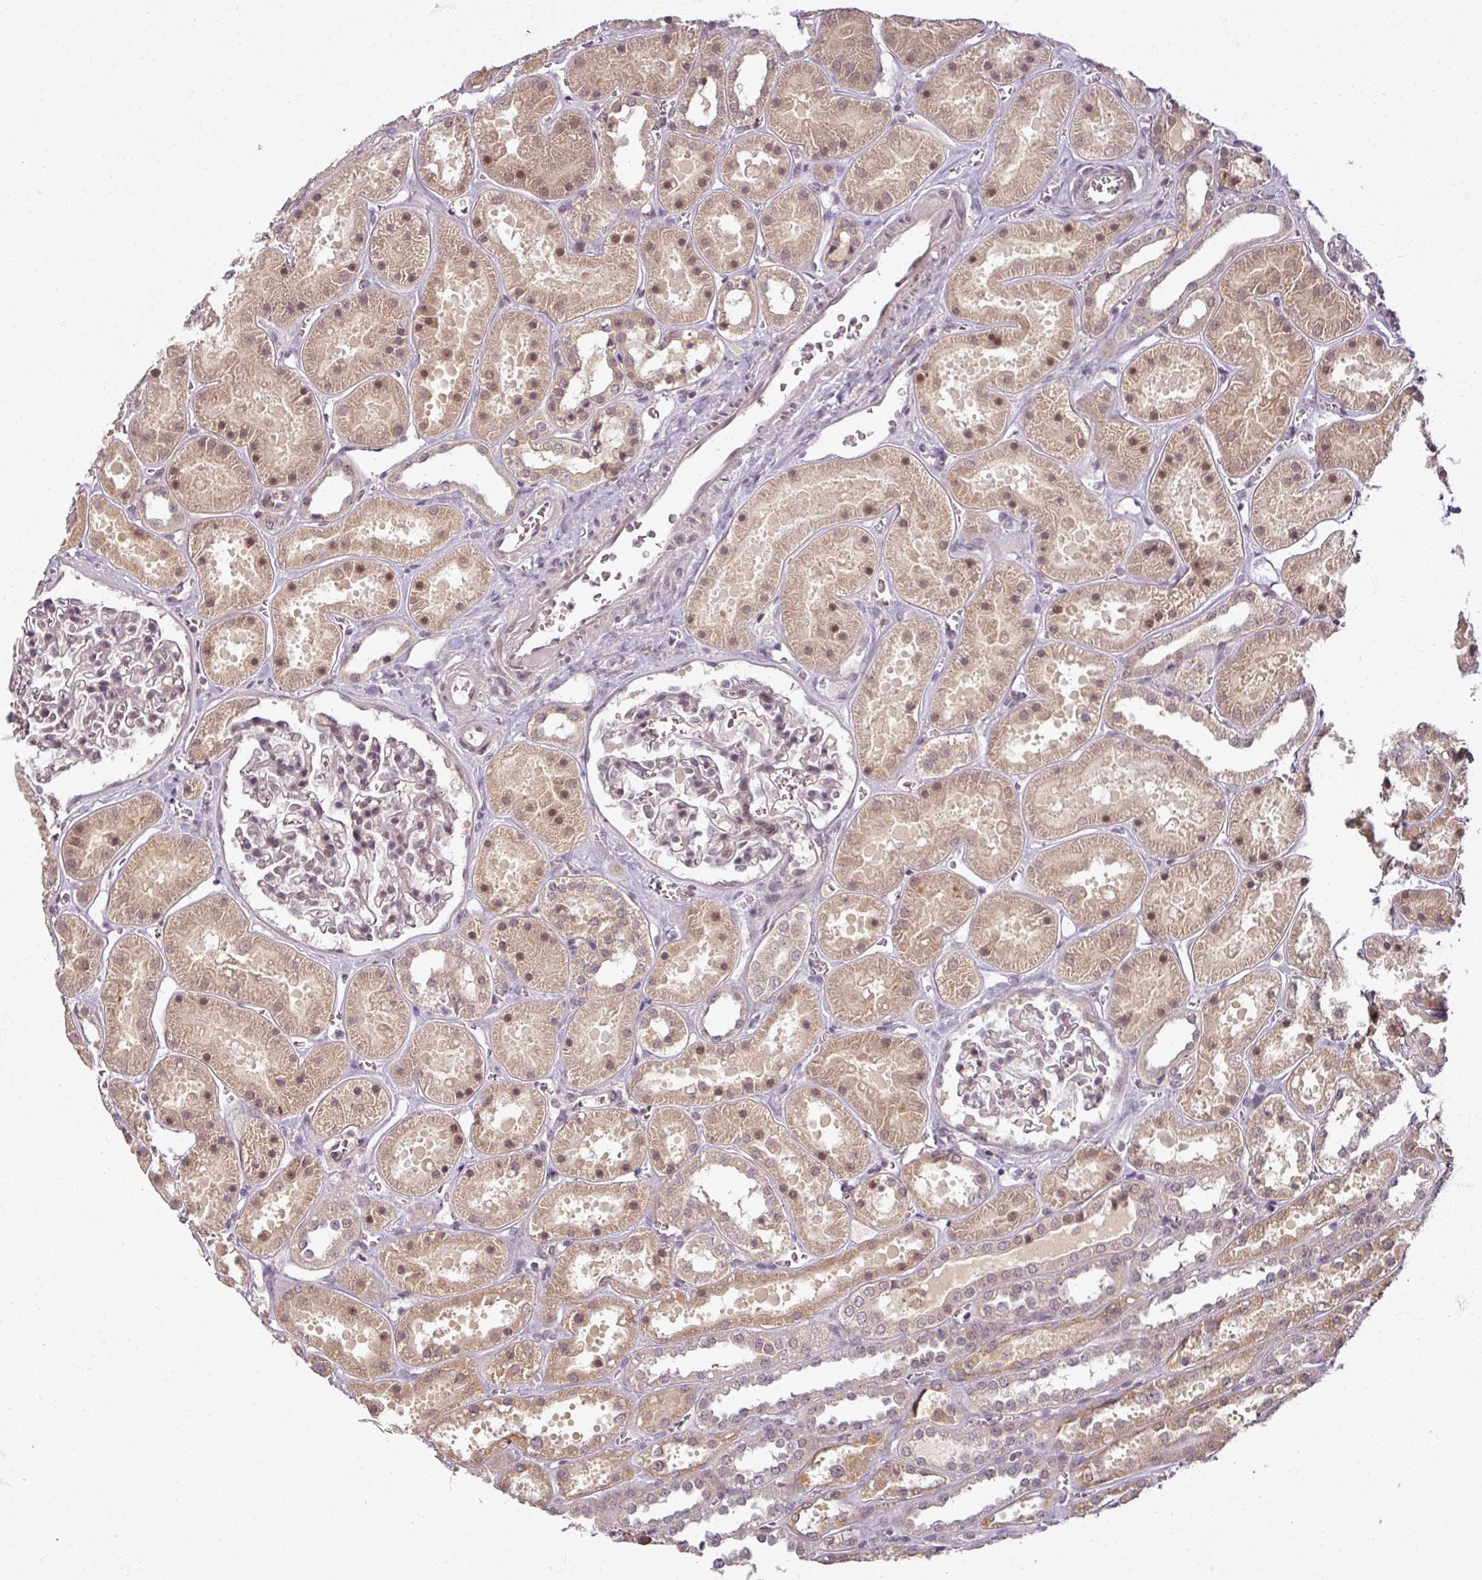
{"staining": {"intensity": "weak", "quantity": "25%-75%", "location": "nuclear"}, "tissue": "kidney", "cell_type": "Cells in glomeruli", "image_type": "normal", "snomed": [{"axis": "morphology", "description": "Normal tissue, NOS"}, {"axis": "topography", "description": "Kidney"}], "caption": "A low amount of weak nuclear positivity is appreciated in about 25%-75% of cells in glomeruli in unremarkable kidney.", "gene": "POLR2G", "patient": {"sex": "female", "age": 41}}